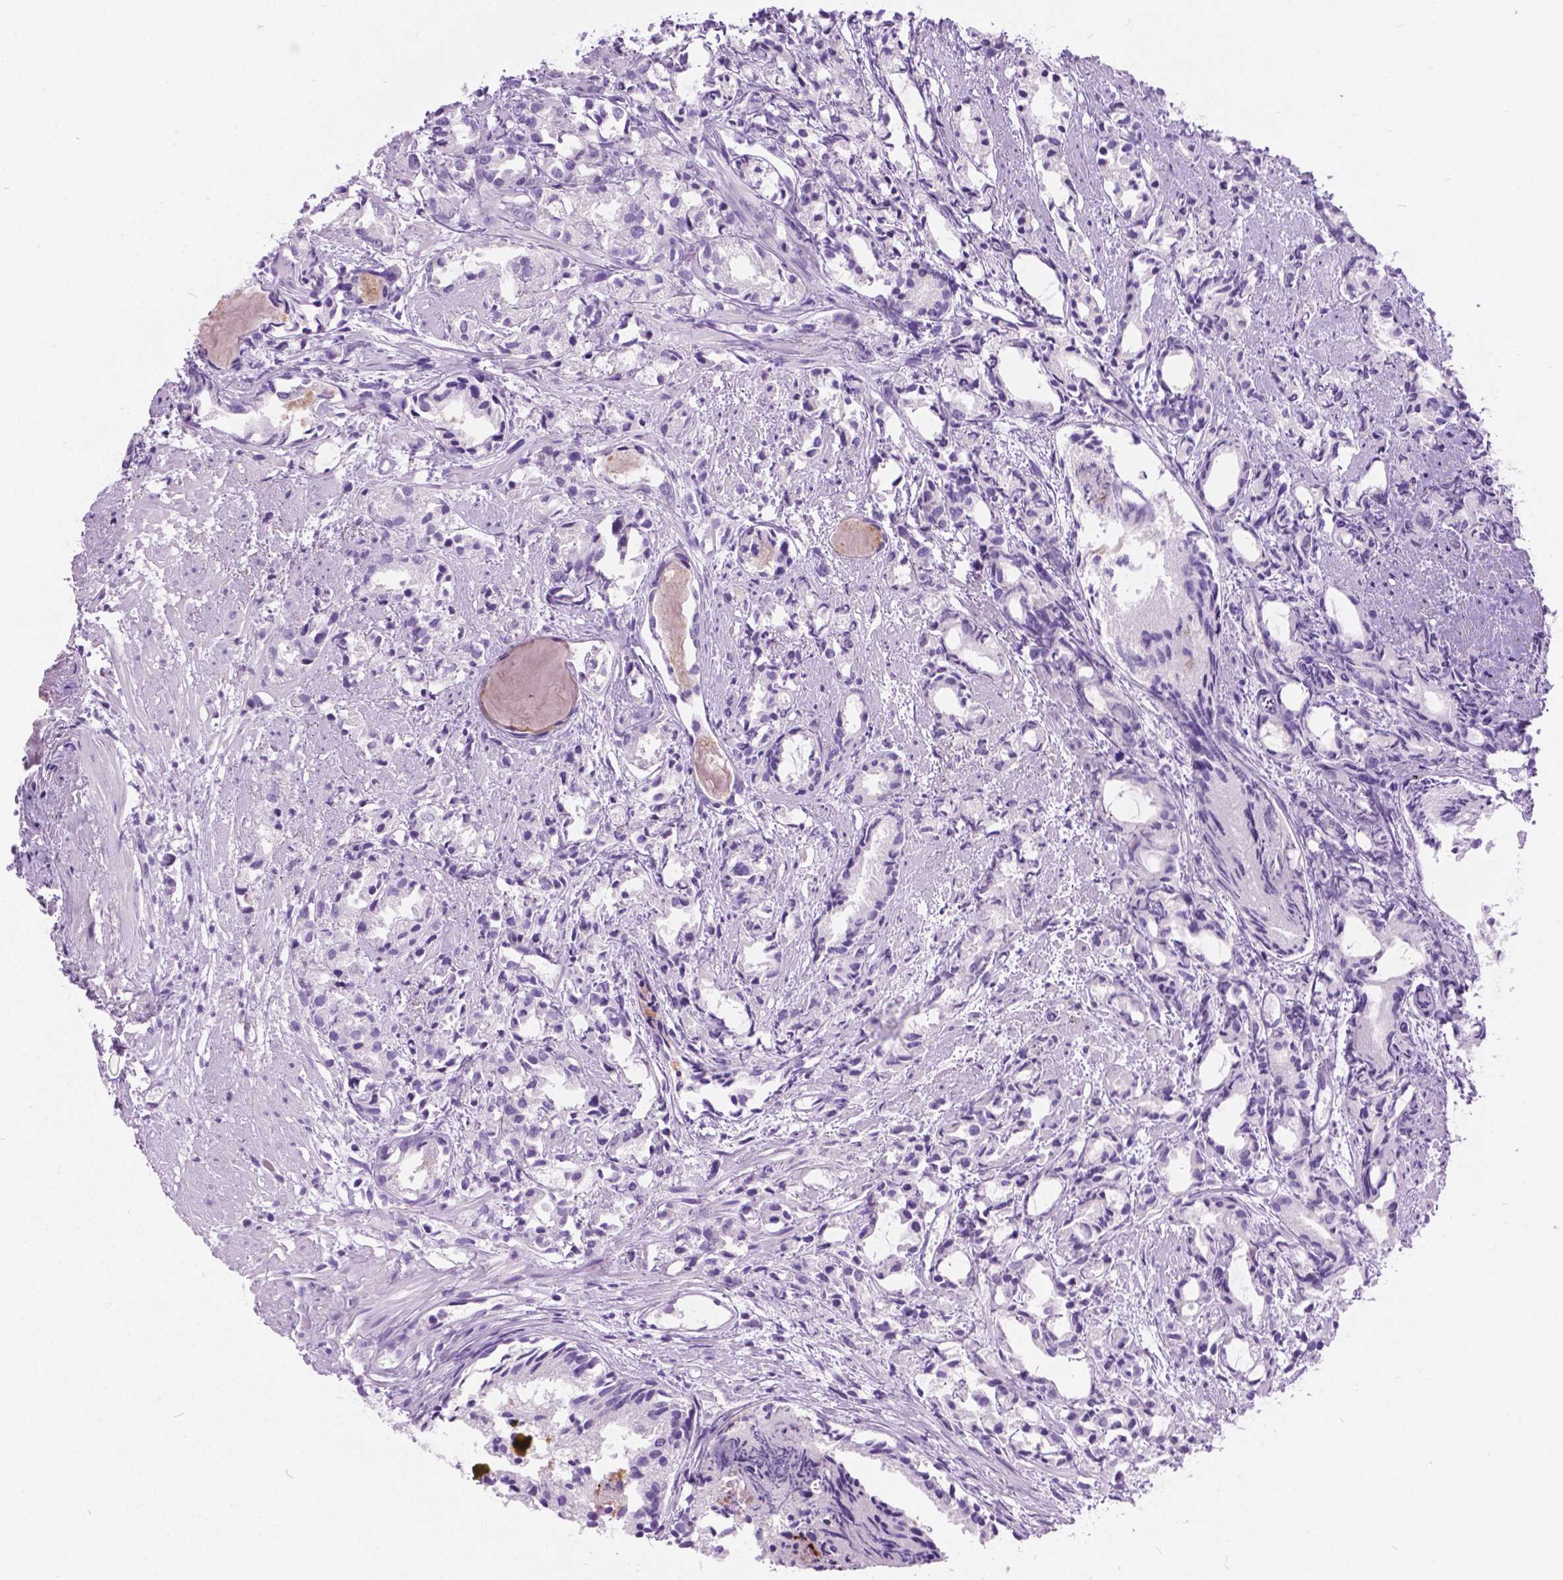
{"staining": {"intensity": "negative", "quantity": "none", "location": "none"}, "tissue": "prostate cancer", "cell_type": "Tumor cells", "image_type": "cancer", "snomed": [{"axis": "morphology", "description": "Adenocarcinoma, High grade"}, {"axis": "topography", "description": "Prostate"}], "caption": "Immunohistochemical staining of human prostate cancer shows no significant staining in tumor cells.", "gene": "ARMS2", "patient": {"sex": "male", "age": 79}}